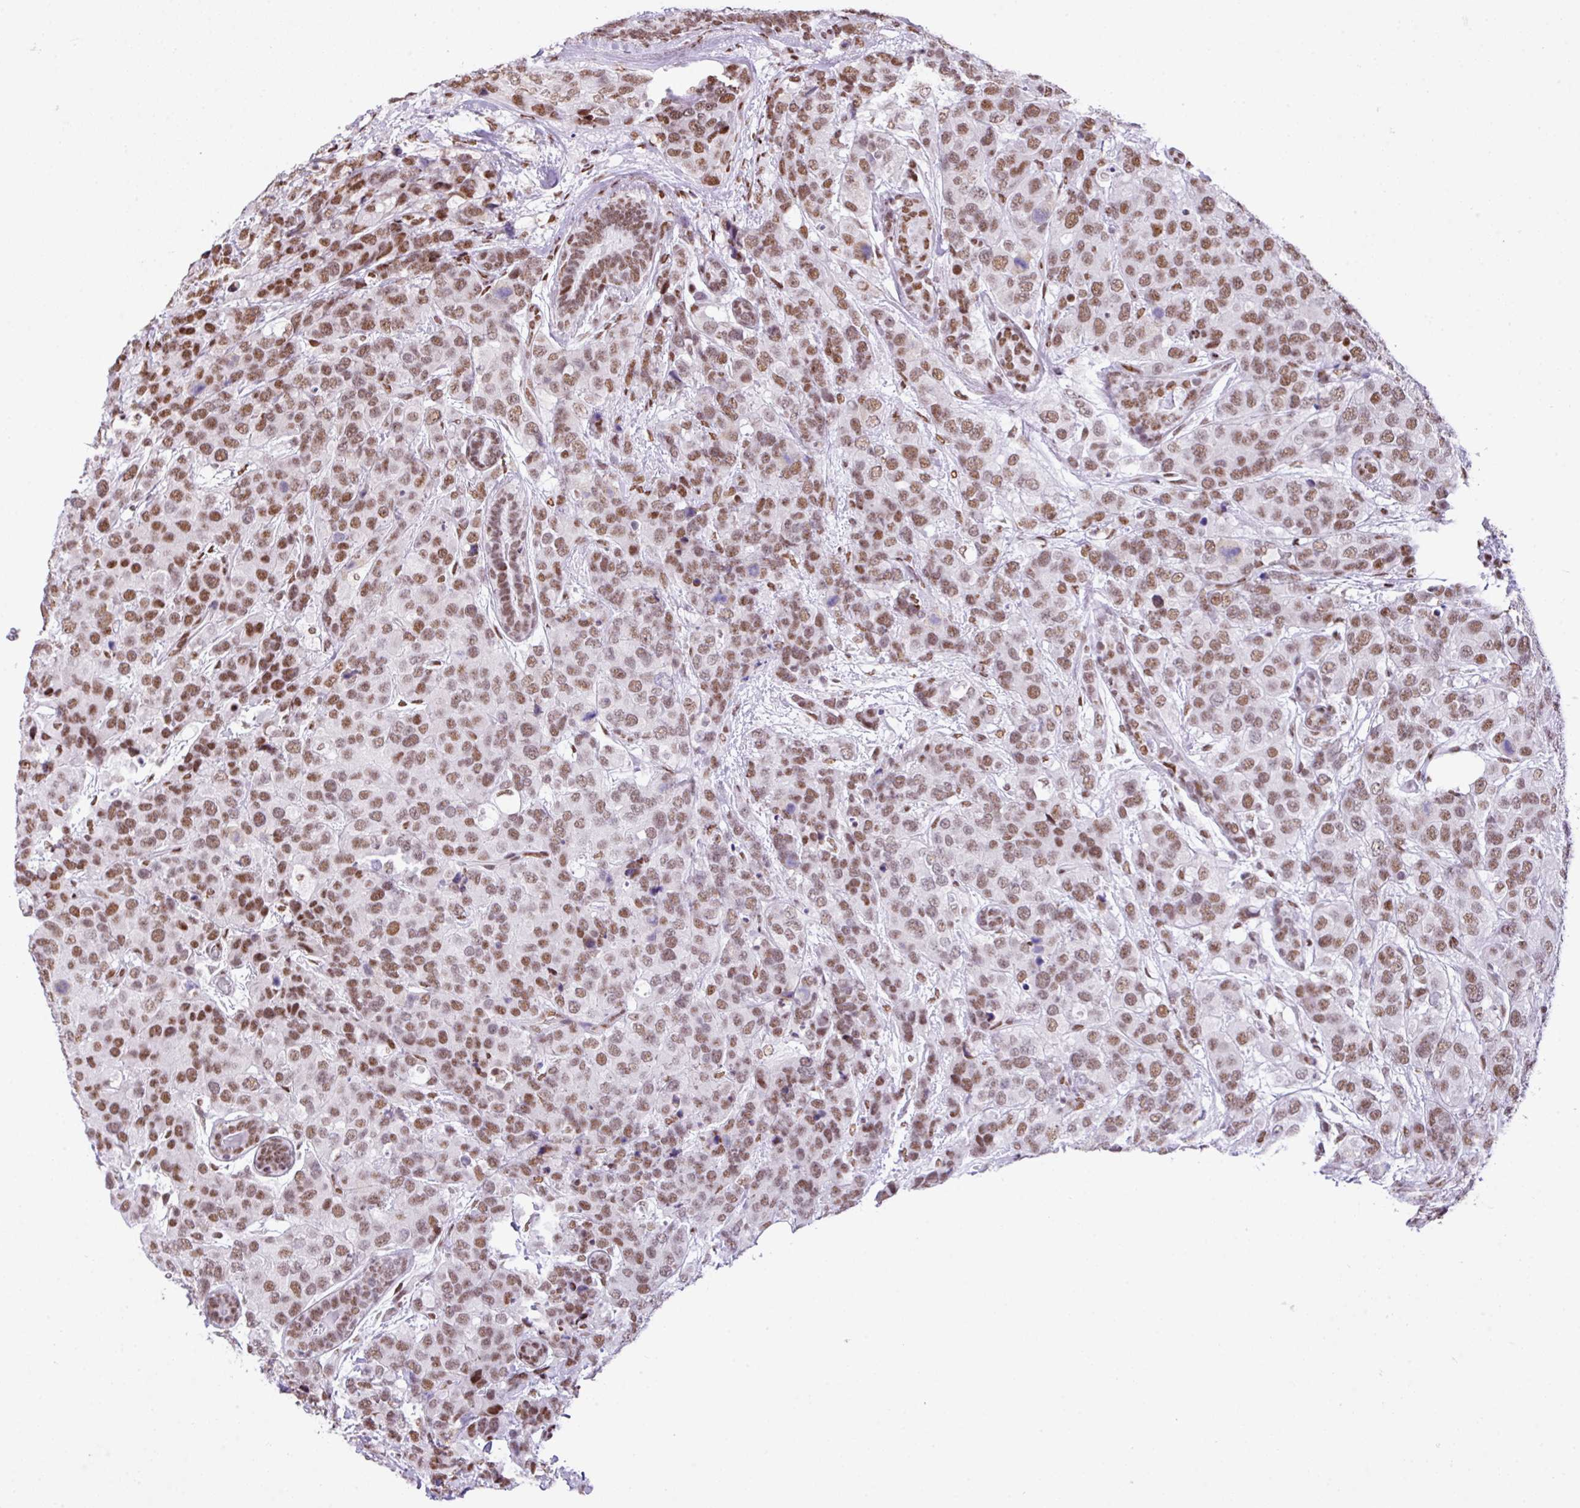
{"staining": {"intensity": "moderate", "quantity": ">75%", "location": "nuclear"}, "tissue": "breast cancer", "cell_type": "Tumor cells", "image_type": "cancer", "snomed": [{"axis": "morphology", "description": "Lobular carcinoma"}, {"axis": "topography", "description": "Breast"}], "caption": "This histopathology image demonstrates immunohistochemistry staining of human lobular carcinoma (breast), with medium moderate nuclear expression in approximately >75% of tumor cells.", "gene": "RARG", "patient": {"sex": "female", "age": 59}}